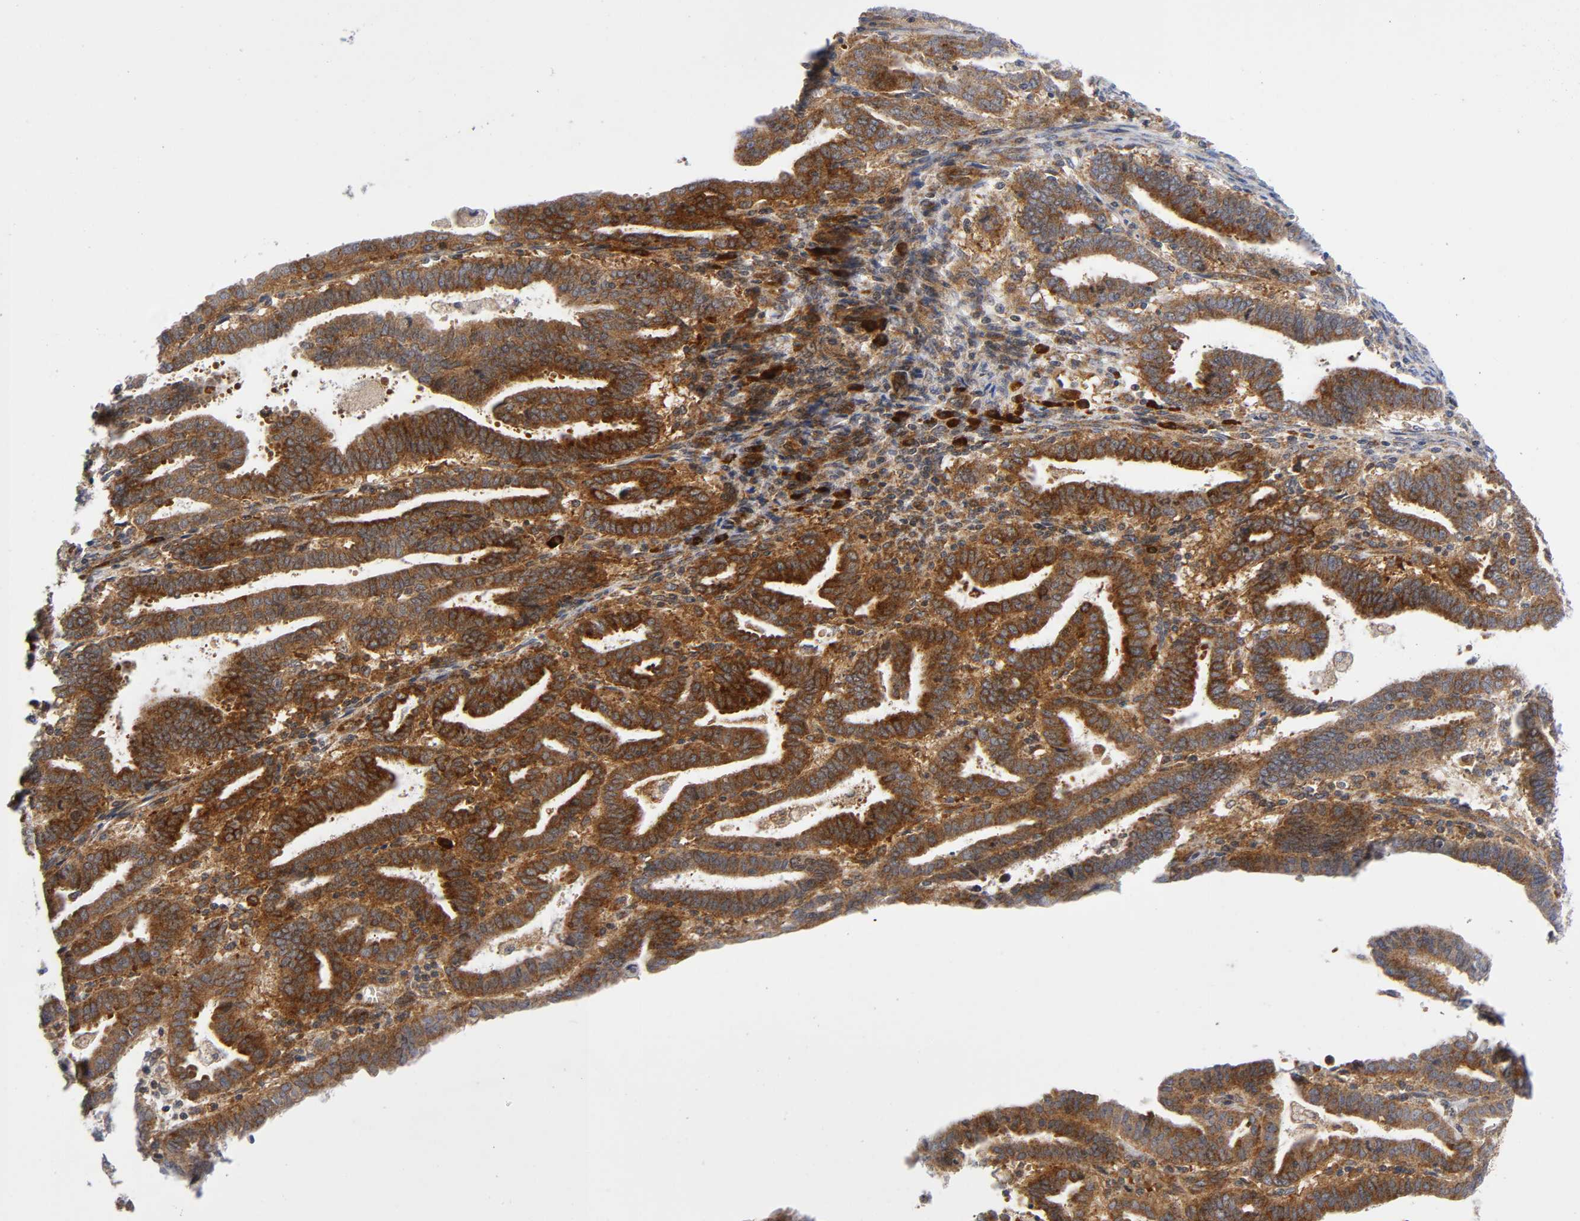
{"staining": {"intensity": "strong", "quantity": ">75%", "location": "cytoplasmic/membranous"}, "tissue": "endometrial cancer", "cell_type": "Tumor cells", "image_type": "cancer", "snomed": [{"axis": "morphology", "description": "Adenocarcinoma, NOS"}, {"axis": "topography", "description": "Uterus"}], "caption": "Immunohistochemistry (IHC) photomicrograph of neoplastic tissue: human endometrial cancer (adenocarcinoma) stained using immunohistochemistry demonstrates high levels of strong protein expression localized specifically in the cytoplasmic/membranous of tumor cells, appearing as a cytoplasmic/membranous brown color.", "gene": "EIF5", "patient": {"sex": "female", "age": 83}}